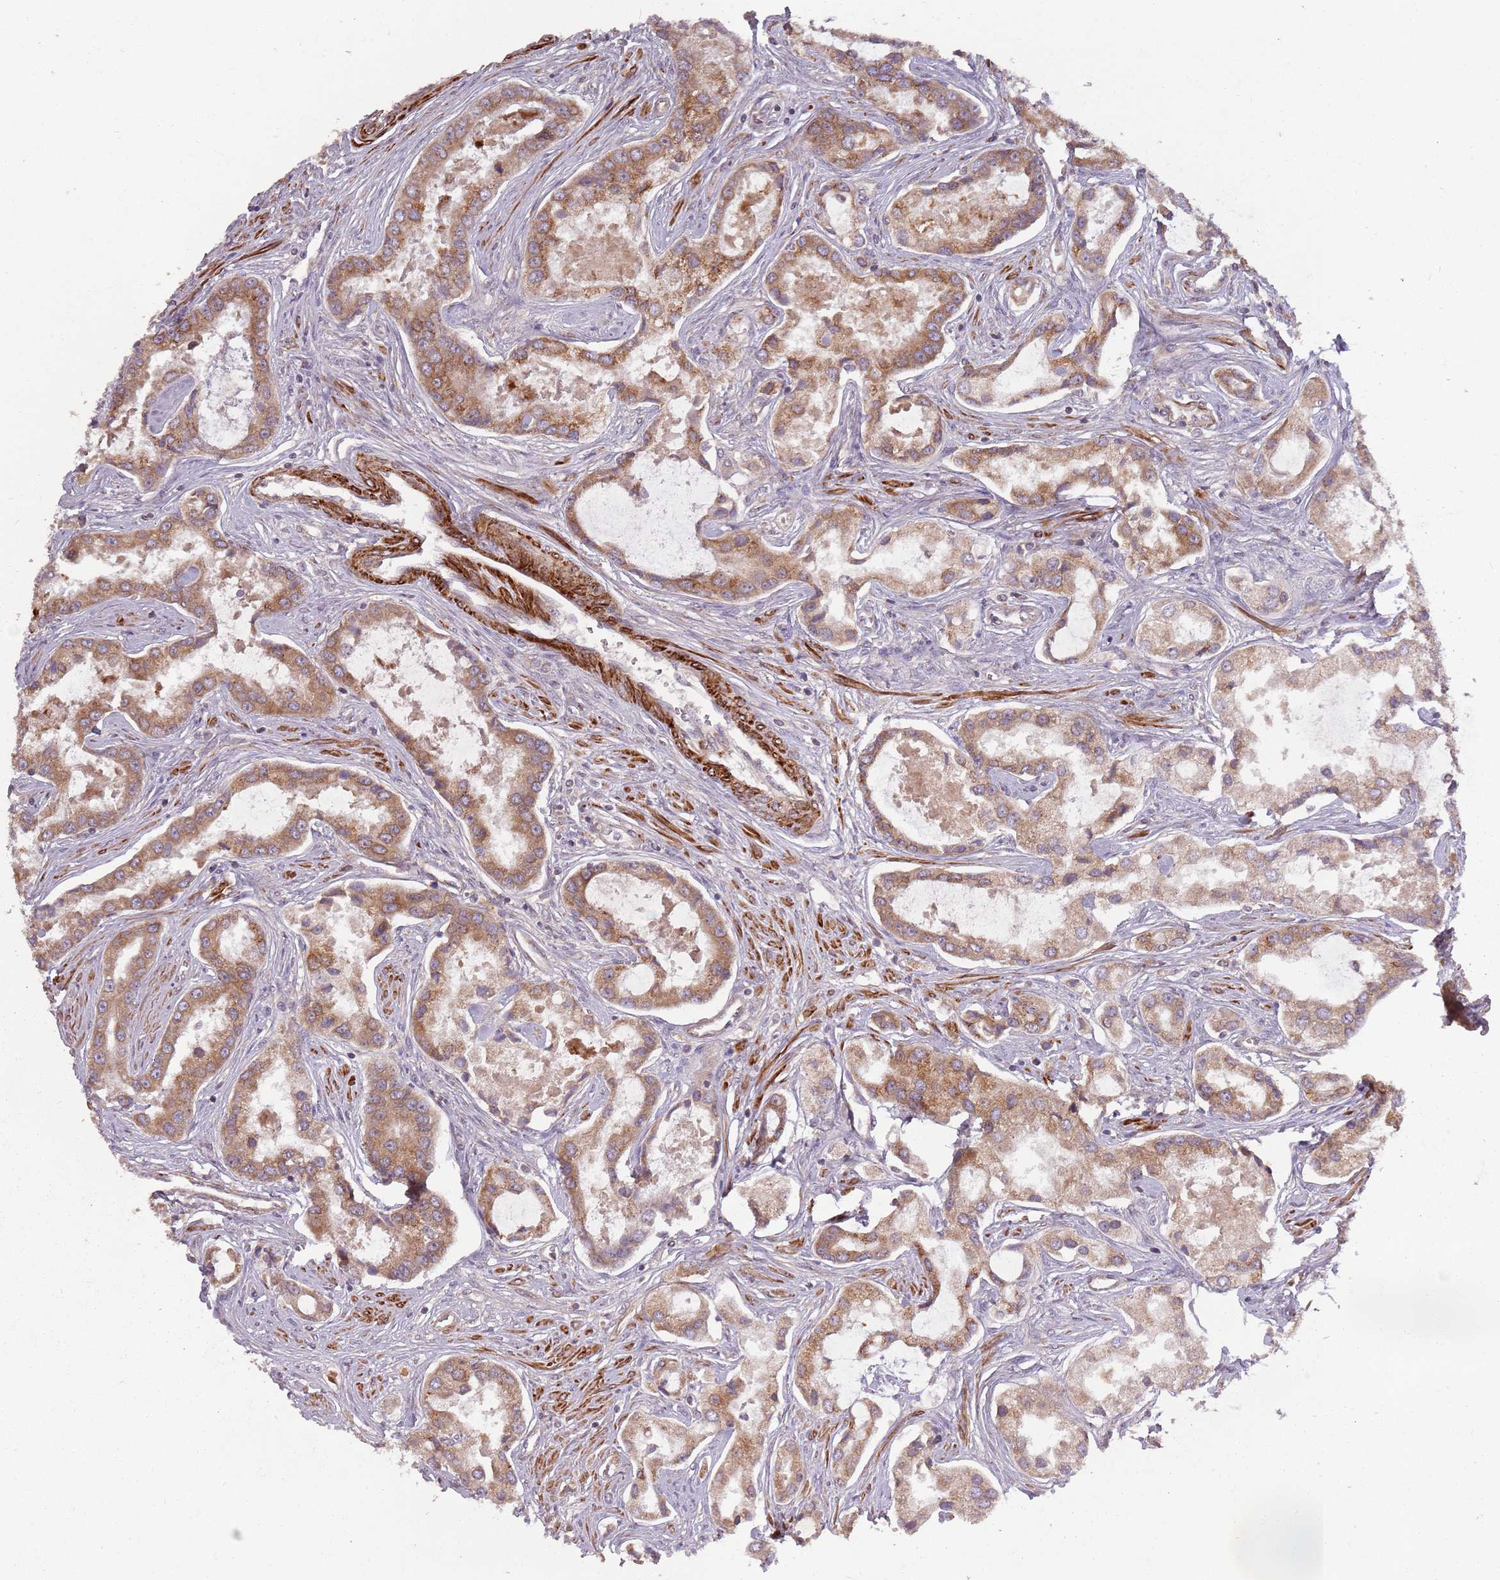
{"staining": {"intensity": "moderate", "quantity": ">75%", "location": "cytoplasmic/membranous"}, "tissue": "prostate cancer", "cell_type": "Tumor cells", "image_type": "cancer", "snomed": [{"axis": "morphology", "description": "Adenocarcinoma, Low grade"}, {"axis": "topography", "description": "Prostate"}], "caption": "The photomicrograph shows a brown stain indicating the presence of a protein in the cytoplasmic/membranous of tumor cells in low-grade adenocarcinoma (prostate).", "gene": "PLD6", "patient": {"sex": "male", "age": 68}}